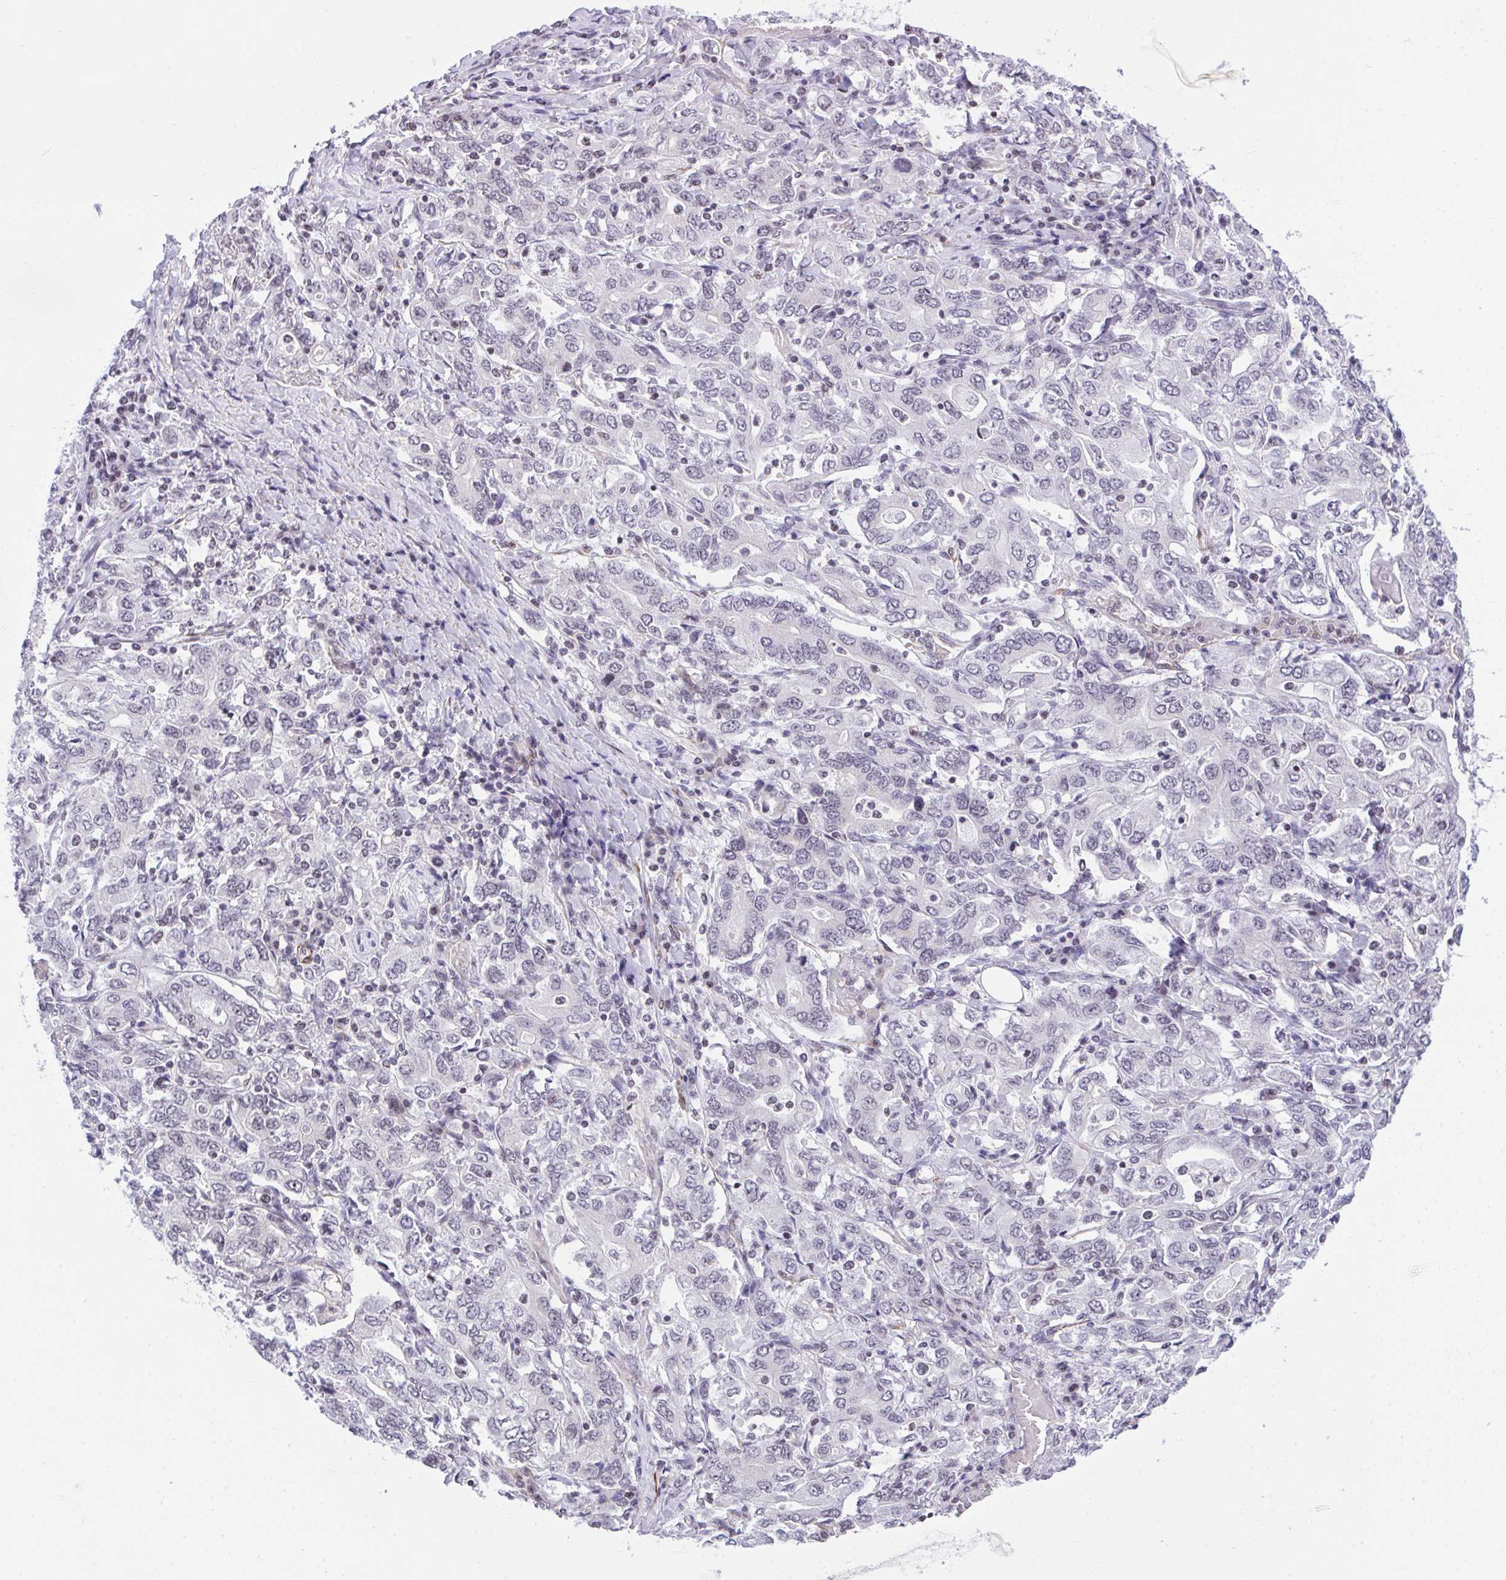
{"staining": {"intensity": "negative", "quantity": "none", "location": "none"}, "tissue": "stomach cancer", "cell_type": "Tumor cells", "image_type": "cancer", "snomed": [{"axis": "morphology", "description": "Adenocarcinoma, NOS"}, {"axis": "topography", "description": "Stomach, upper"}, {"axis": "topography", "description": "Stomach"}], "caption": "A high-resolution image shows IHC staining of stomach cancer, which displays no significant staining in tumor cells.", "gene": "KCNN4", "patient": {"sex": "male", "age": 62}}